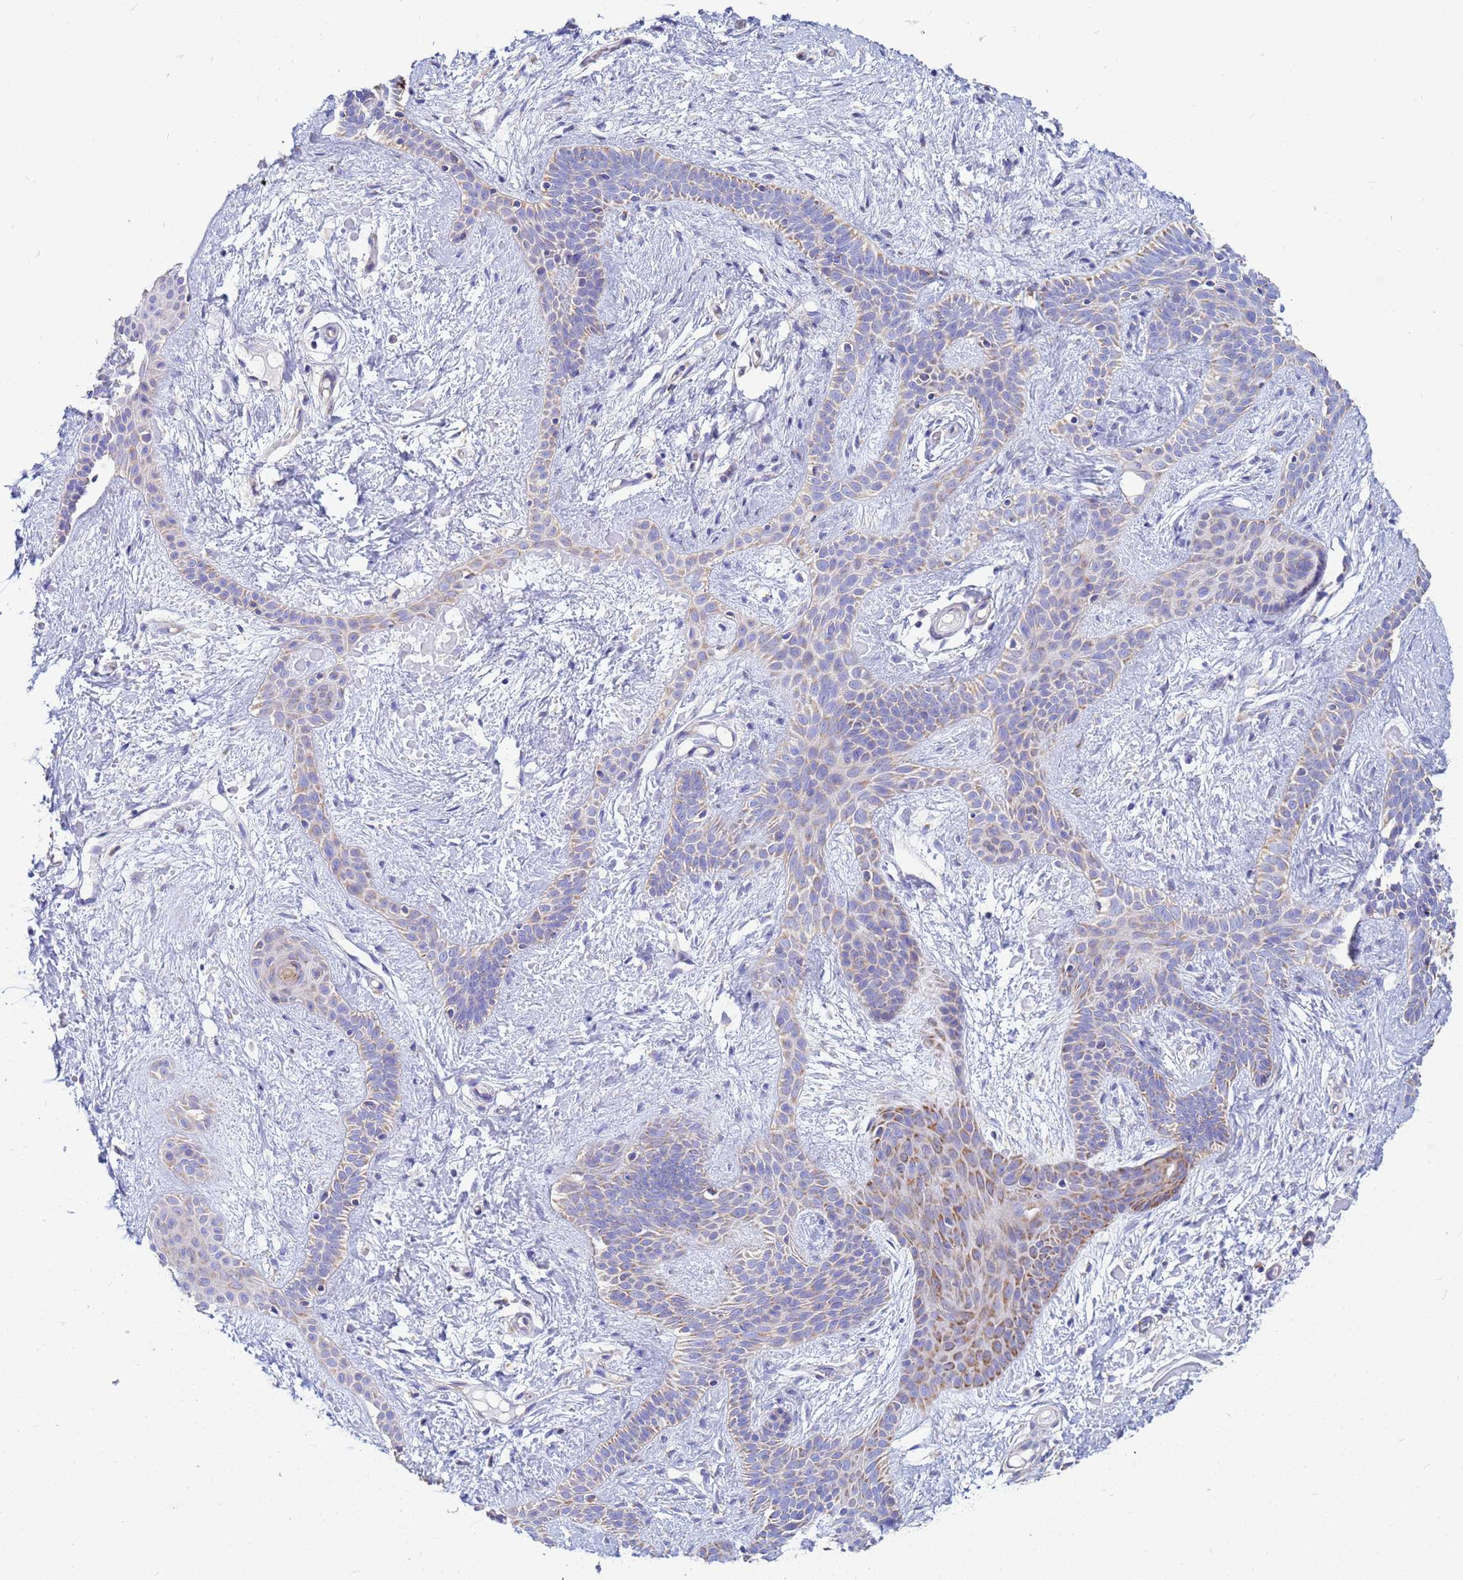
{"staining": {"intensity": "moderate", "quantity": "25%-75%", "location": "cytoplasmic/membranous"}, "tissue": "skin cancer", "cell_type": "Tumor cells", "image_type": "cancer", "snomed": [{"axis": "morphology", "description": "Basal cell carcinoma"}, {"axis": "topography", "description": "Skin"}], "caption": "Skin cancer (basal cell carcinoma) tissue demonstrates moderate cytoplasmic/membranous expression in about 25%-75% of tumor cells", "gene": "UQCRH", "patient": {"sex": "male", "age": 78}}